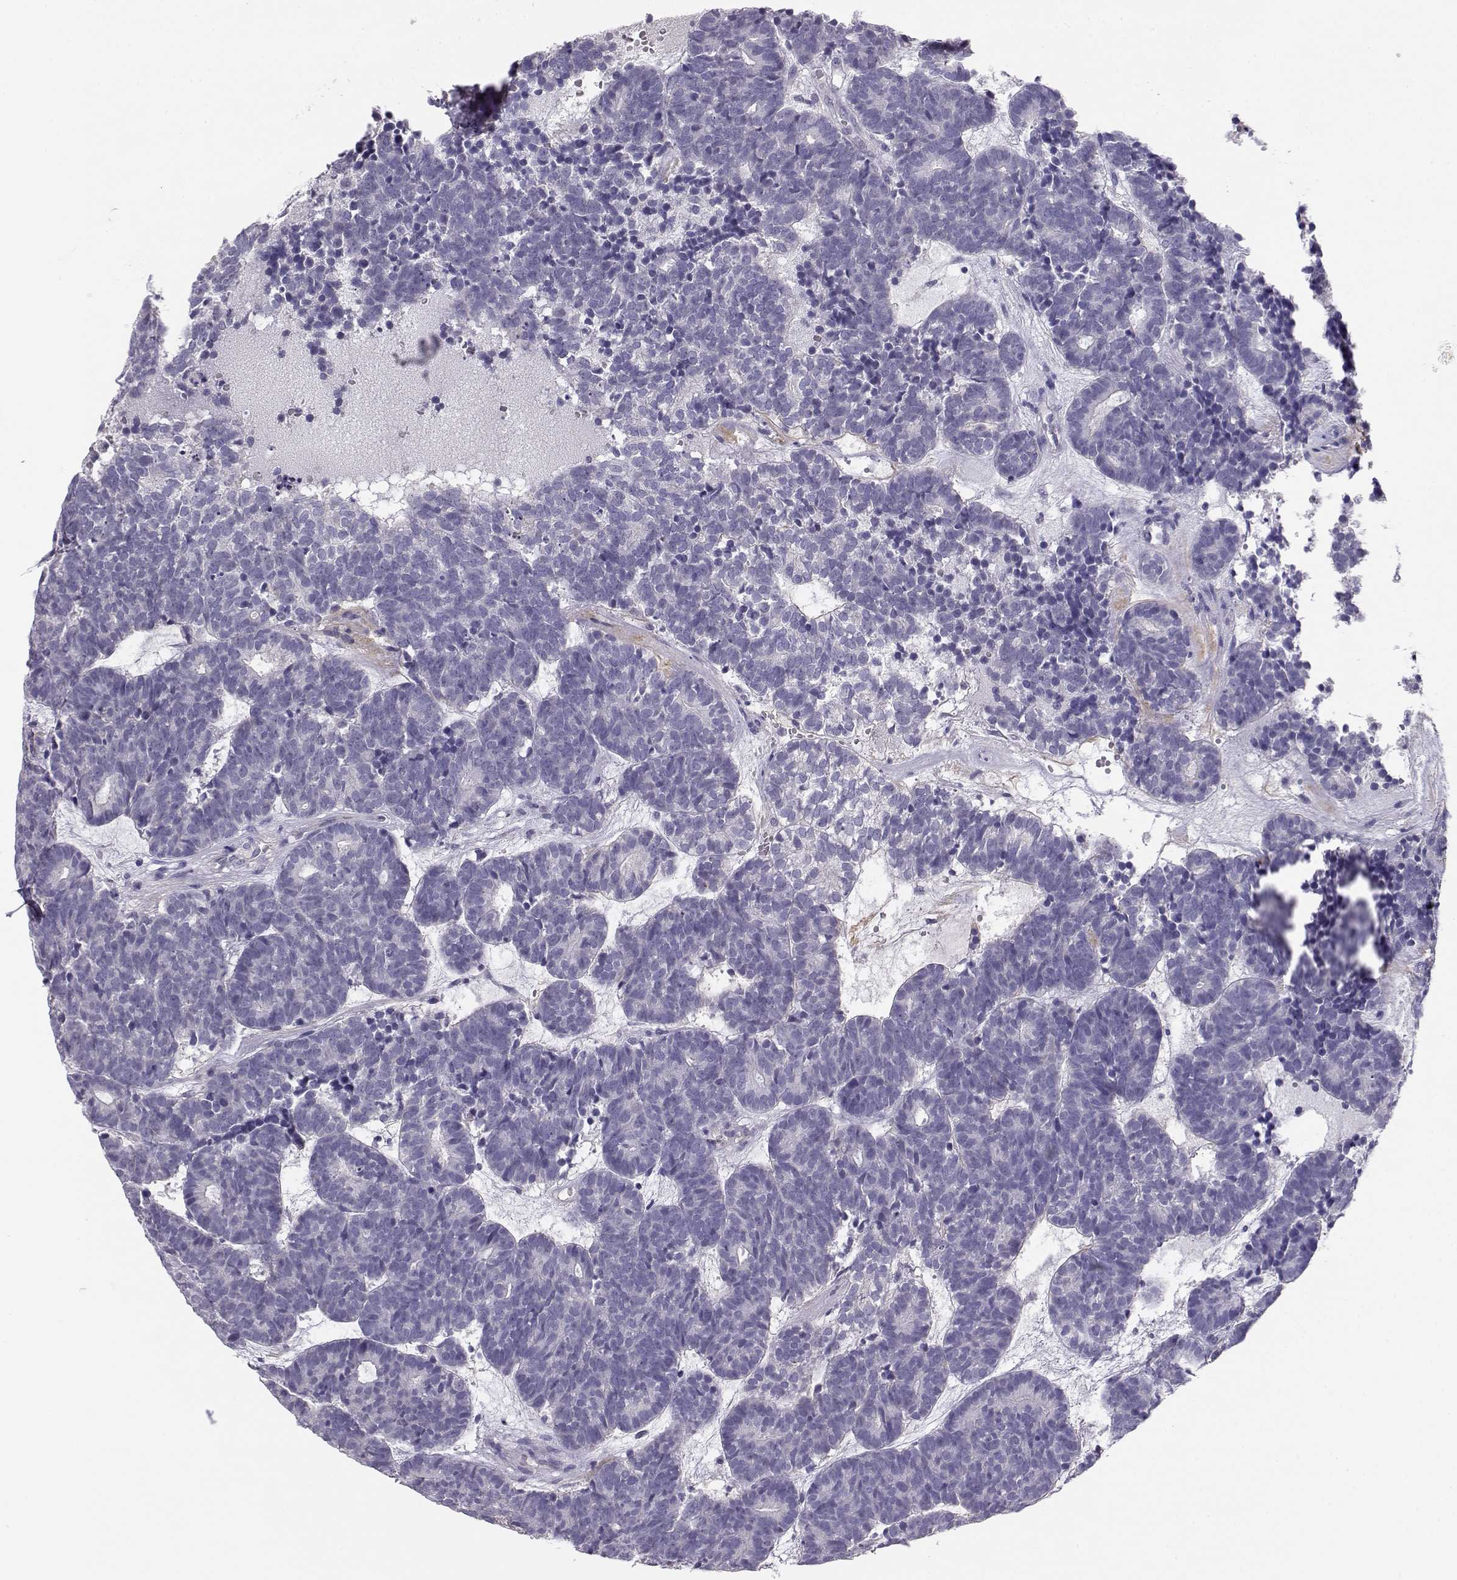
{"staining": {"intensity": "negative", "quantity": "none", "location": "none"}, "tissue": "head and neck cancer", "cell_type": "Tumor cells", "image_type": "cancer", "snomed": [{"axis": "morphology", "description": "Adenocarcinoma, NOS"}, {"axis": "topography", "description": "Head-Neck"}], "caption": "This photomicrograph is of head and neck cancer stained with IHC to label a protein in brown with the nuclei are counter-stained blue. There is no positivity in tumor cells.", "gene": "ENDOU", "patient": {"sex": "female", "age": 81}}